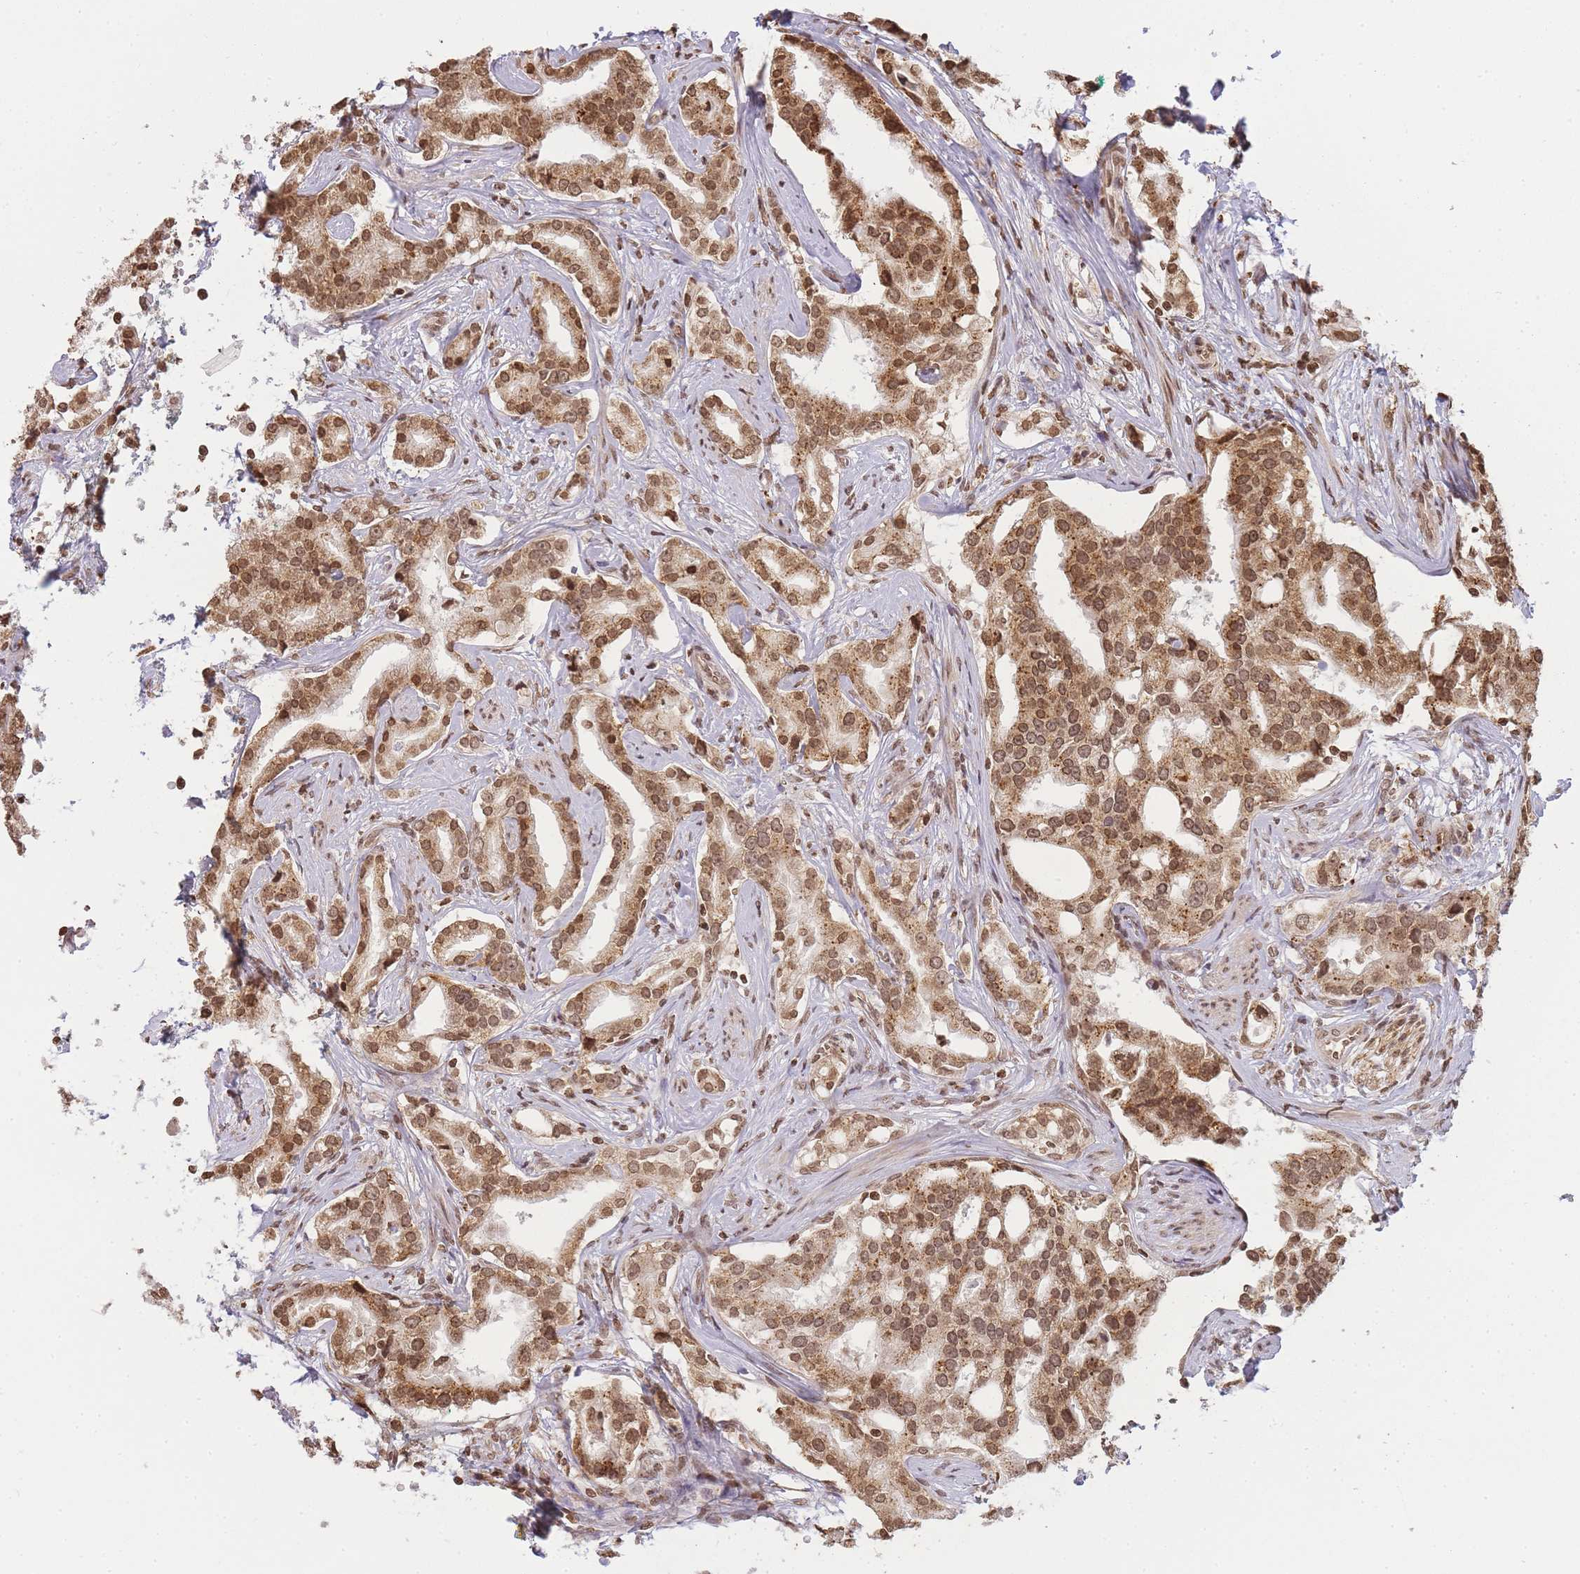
{"staining": {"intensity": "strong", "quantity": ">75%", "location": "cytoplasmic/membranous,nuclear"}, "tissue": "prostate cancer", "cell_type": "Tumor cells", "image_type": "cancer", "snomed": [{"axis": "morphology", "description": "Adenocarcinoma, High grade"}, {"axis": "topography", "description": "Prostate"}], "caption": "High-magnification brightfield microscopy of prostate cancer (adenocarcinoma (high-grade)) stained with DAB (3,3'-diaminobenzidine) (brown) and counterstained with hematoxylin (blue). tumor cells exhibit strong cytoplasmic/membranous and nuclear staining is seen in approximately>75% of cells.", "gene": "WWTR1", "patient": {"sex": "male", "age": 67}}